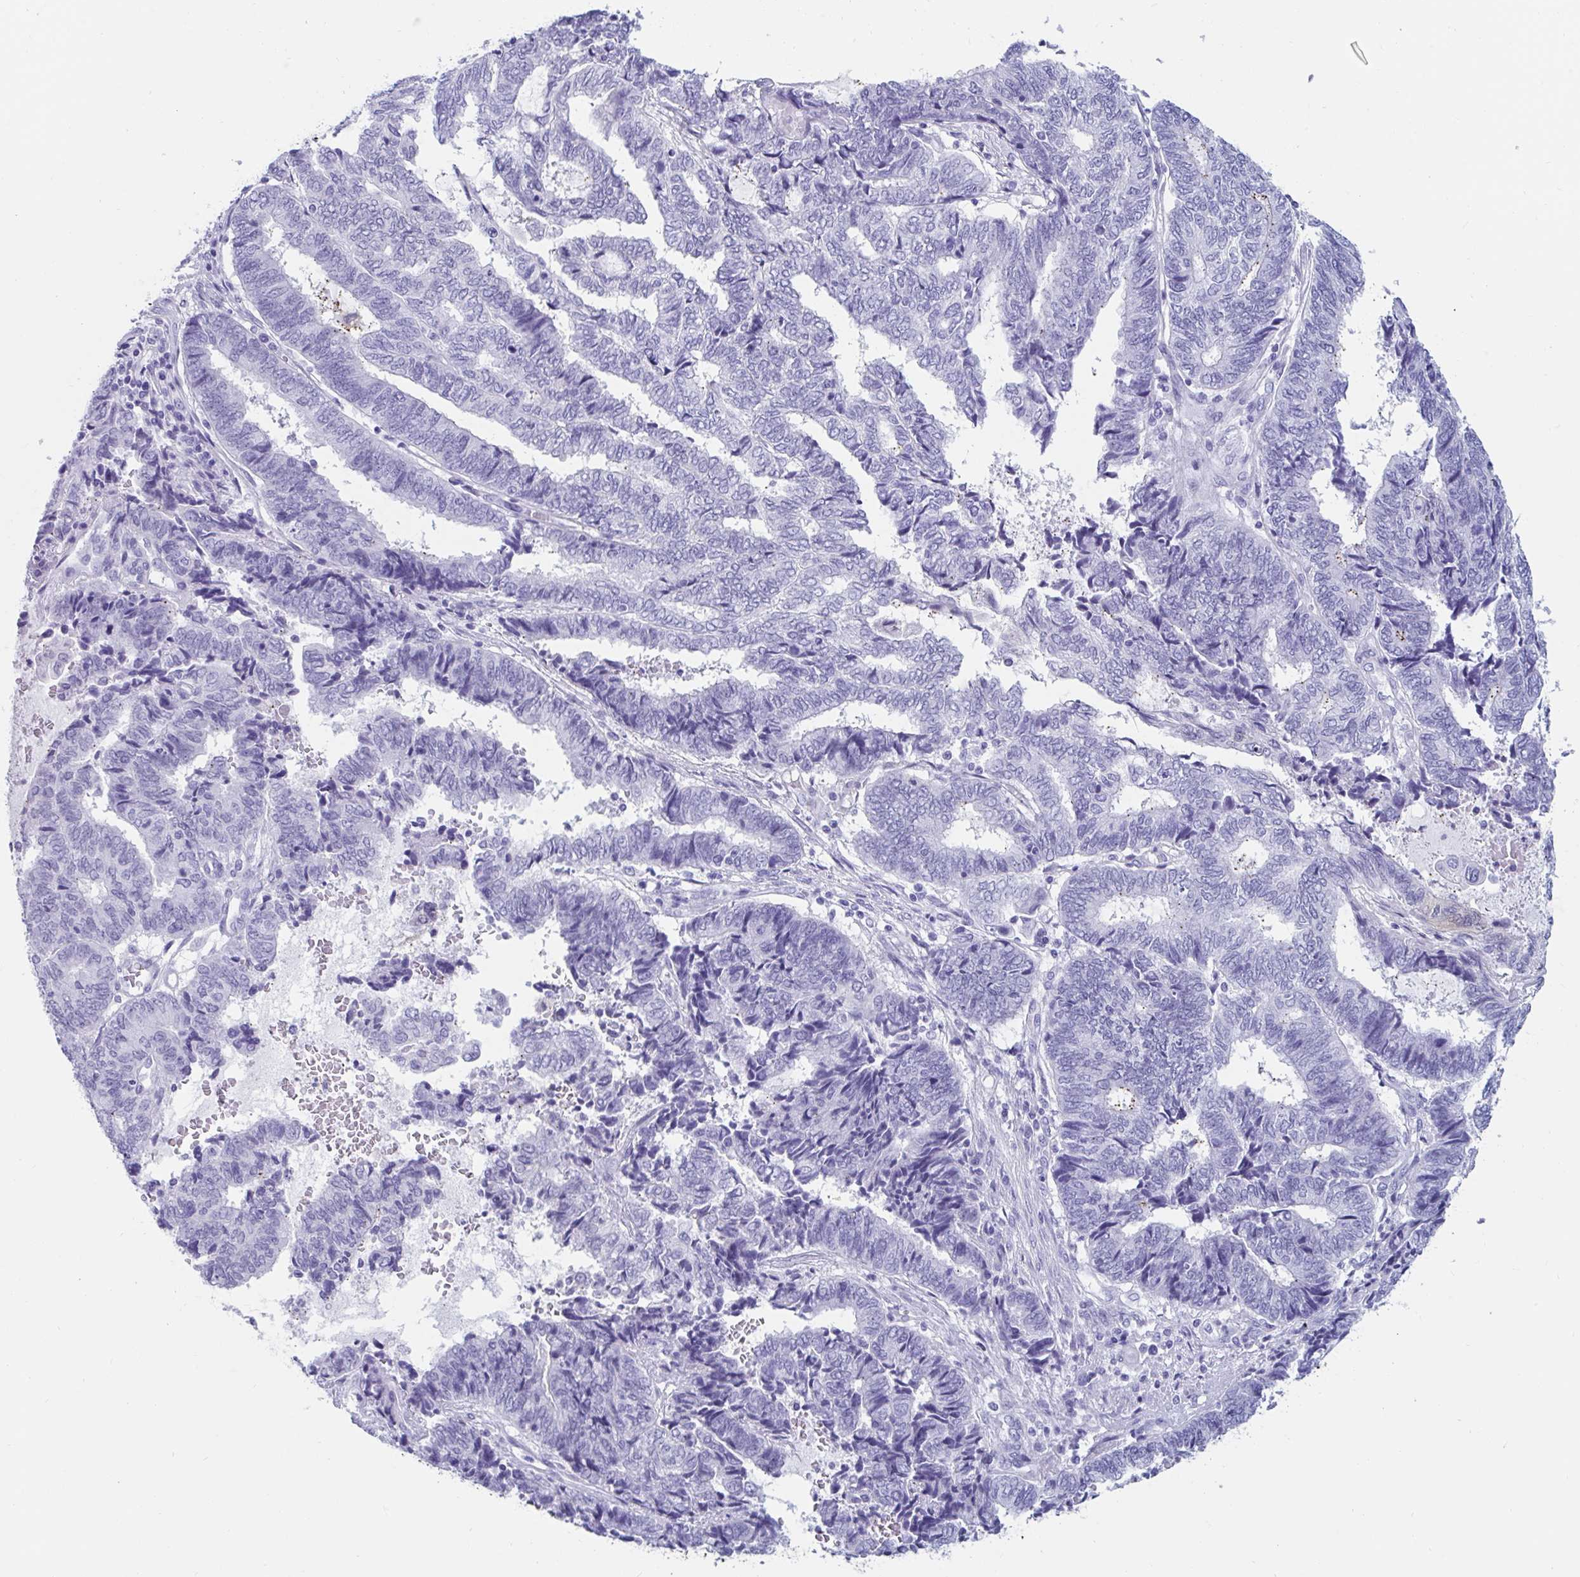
{"staining": {"intensity": "negative", "quantity": "none", "location": "none"}, "tissue": "endometrial cancer", "cell_type": "Tumor cells", "image_type": "cancer", "snomed": [{"axis": "morphology", "description": "Adenocarcinoma, NOS"}, {"axis": "topography", "description": "Uterus"}, {"axis": "topography", "description": "Endometrium"}], "caption": "This is an immunohistochemistry (IHC) photomicrograph of endometrial cancer. There is no staining in tumor cells.", "gene": "GKN2", "patient": {"sex": "female", "age": 70}}